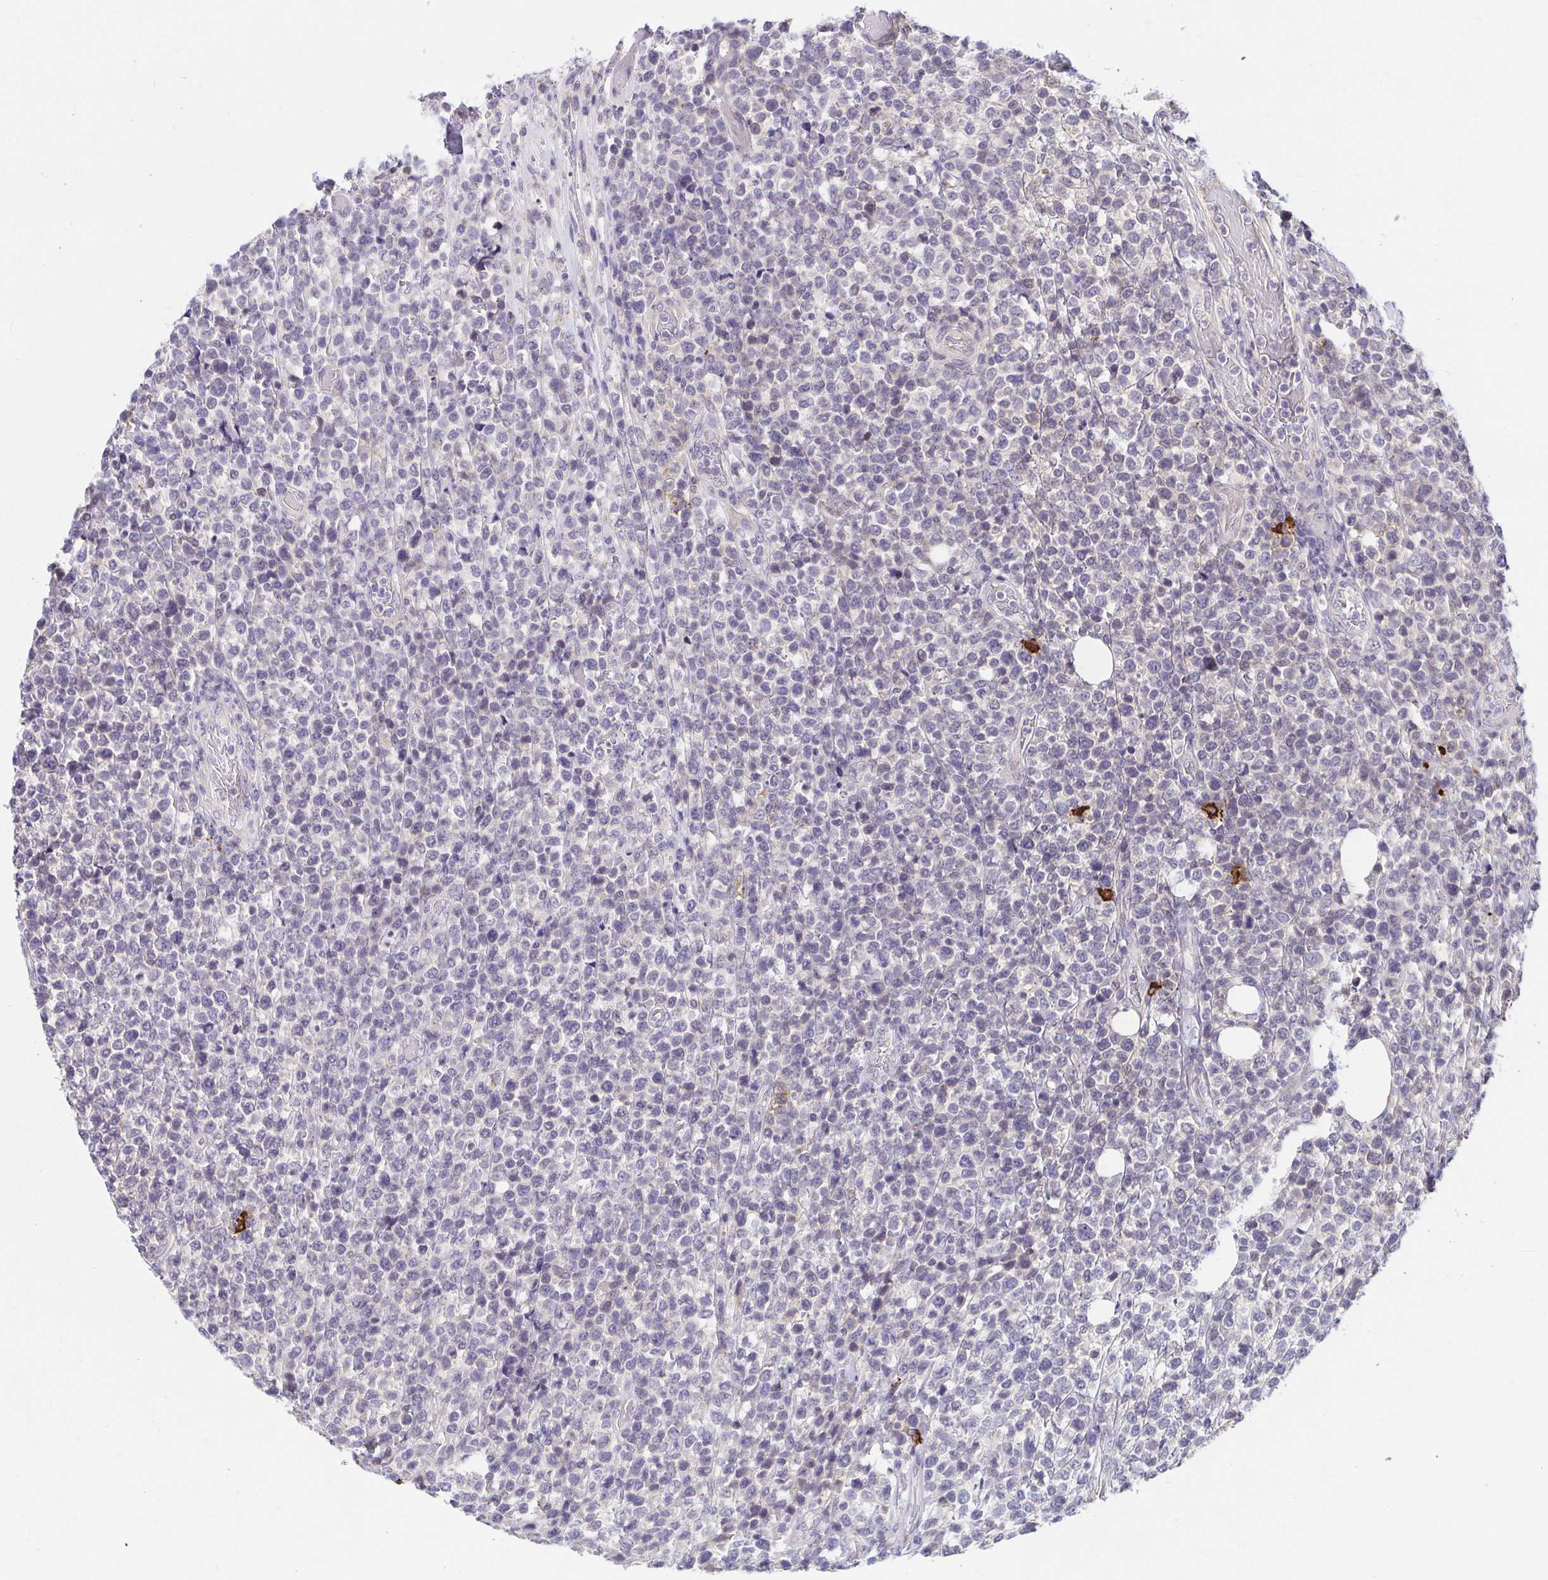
{"staining": {"intensity": "negative", "quantity": "none", "location": "none"}, "tissue": "lymphoma", "cell_type": "Tumor cells", "image_type": "cancer", "snomed": [{"axis": "morphology", "description": "Malignant lymphoma, non-Hodgkin's type, High grade"}, {"axis": "topography", "description": "Soft tissue"}], "caption": "Immunohistochemistry (IHC) histopathology image of high-grade malignant lymphoma, non-Hodgkin's type stained for a protein (brown), which exhibits no expression in tumor cells.", "gene": "PREPL", "patient": {"sex": "female", "age": 56}}